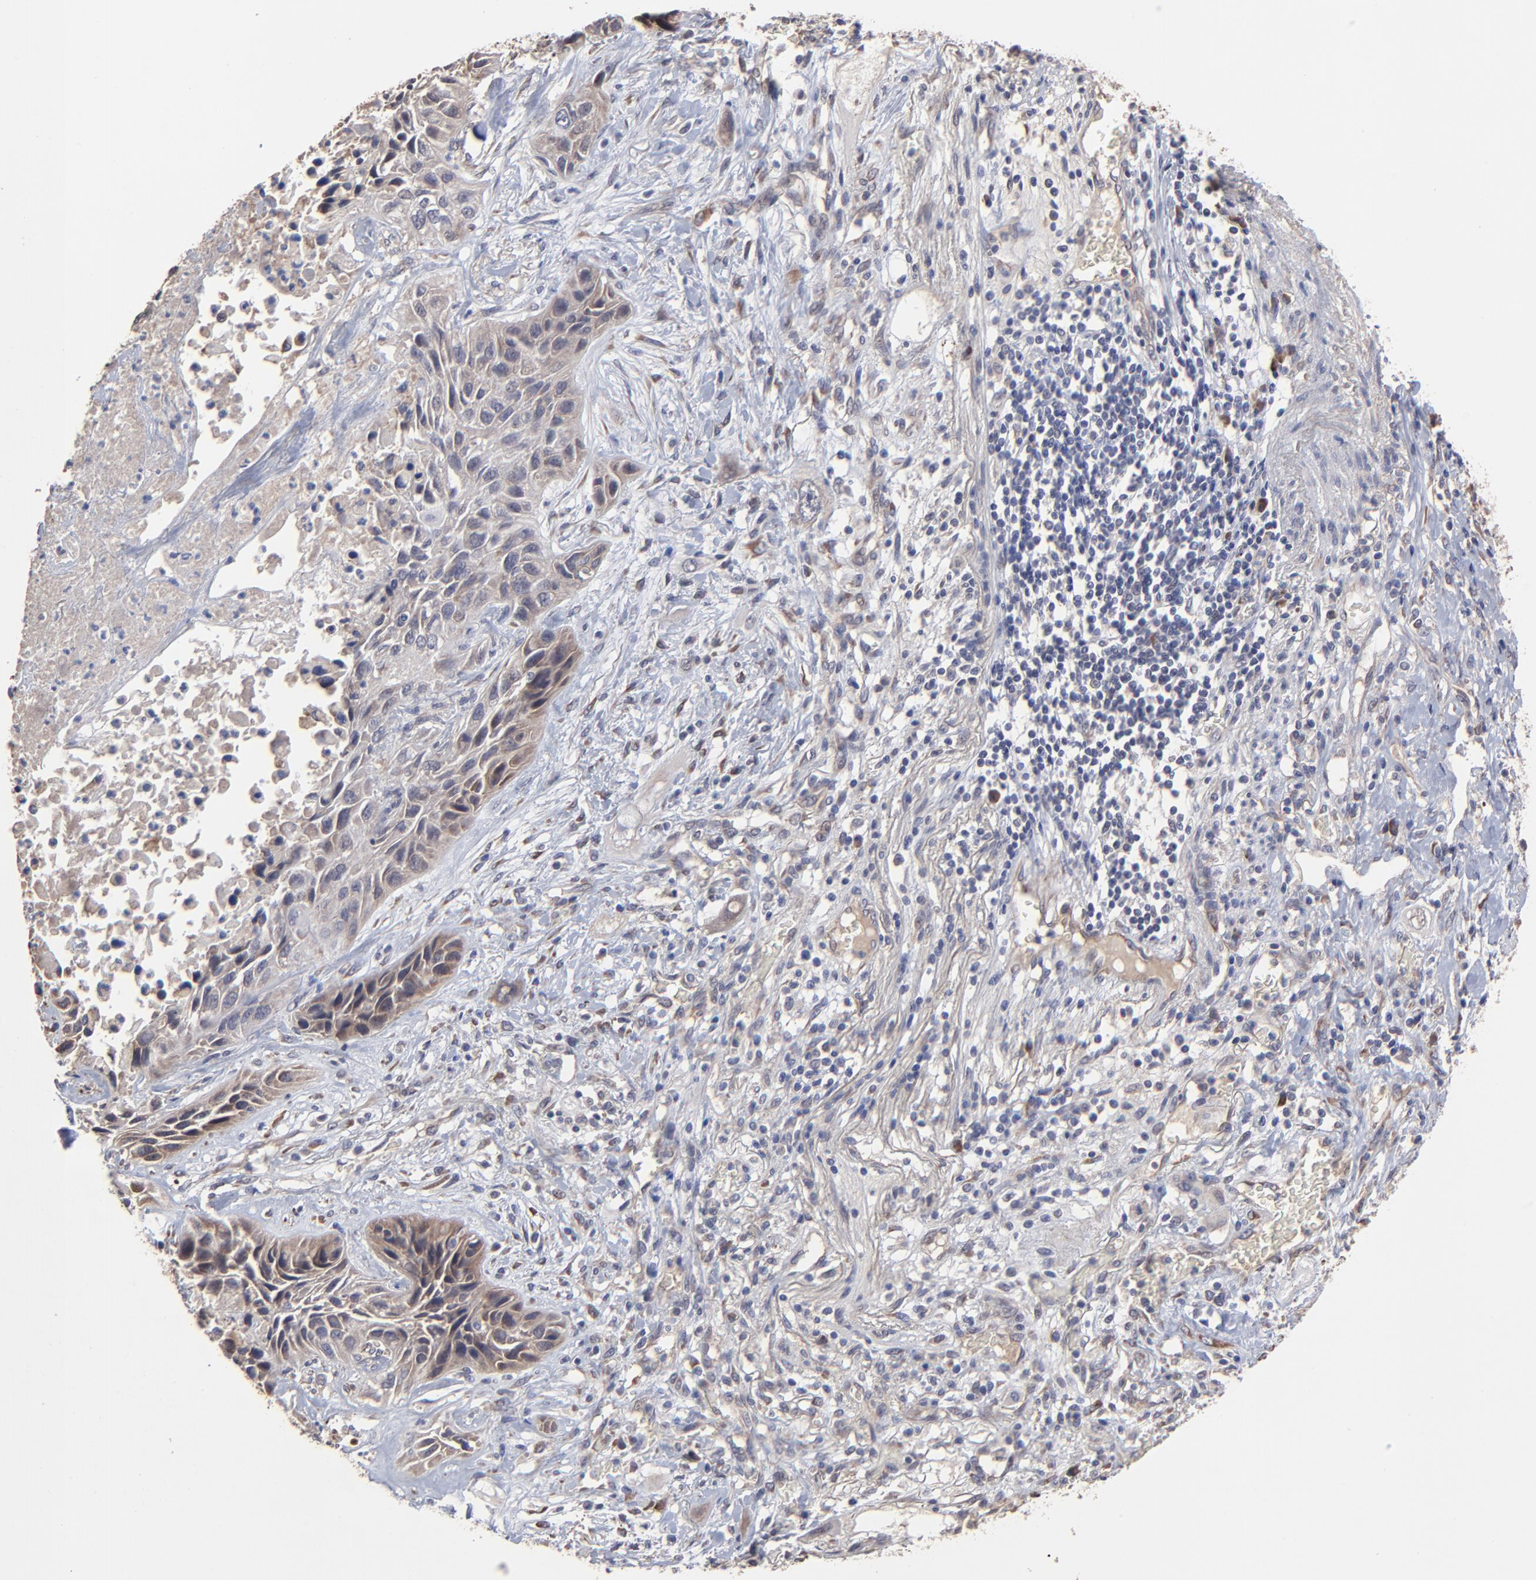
{"staining": {"intensity": "weak", "quantity": ">75%", "location": "cytoplasmic/membranous"}, "tissue": "lung cancer", "cell_type": "Tumor cells", "image_type": "cancer", "snomed": [{"axis": "morphology", "description": "Squamous cell carcinoma, NOS"}, {"axis": "topography", "description": "Lung"}], "caption": "A histopathology image showing weak cytoplasmic/membranous positivity in about >75% of tumor cells in lung cancer (squamous cell carcinoma), as visualized by brown immunohistochemical staining.", "gene": "CHL1", "patient": {"sex": "female", "age": 76}}